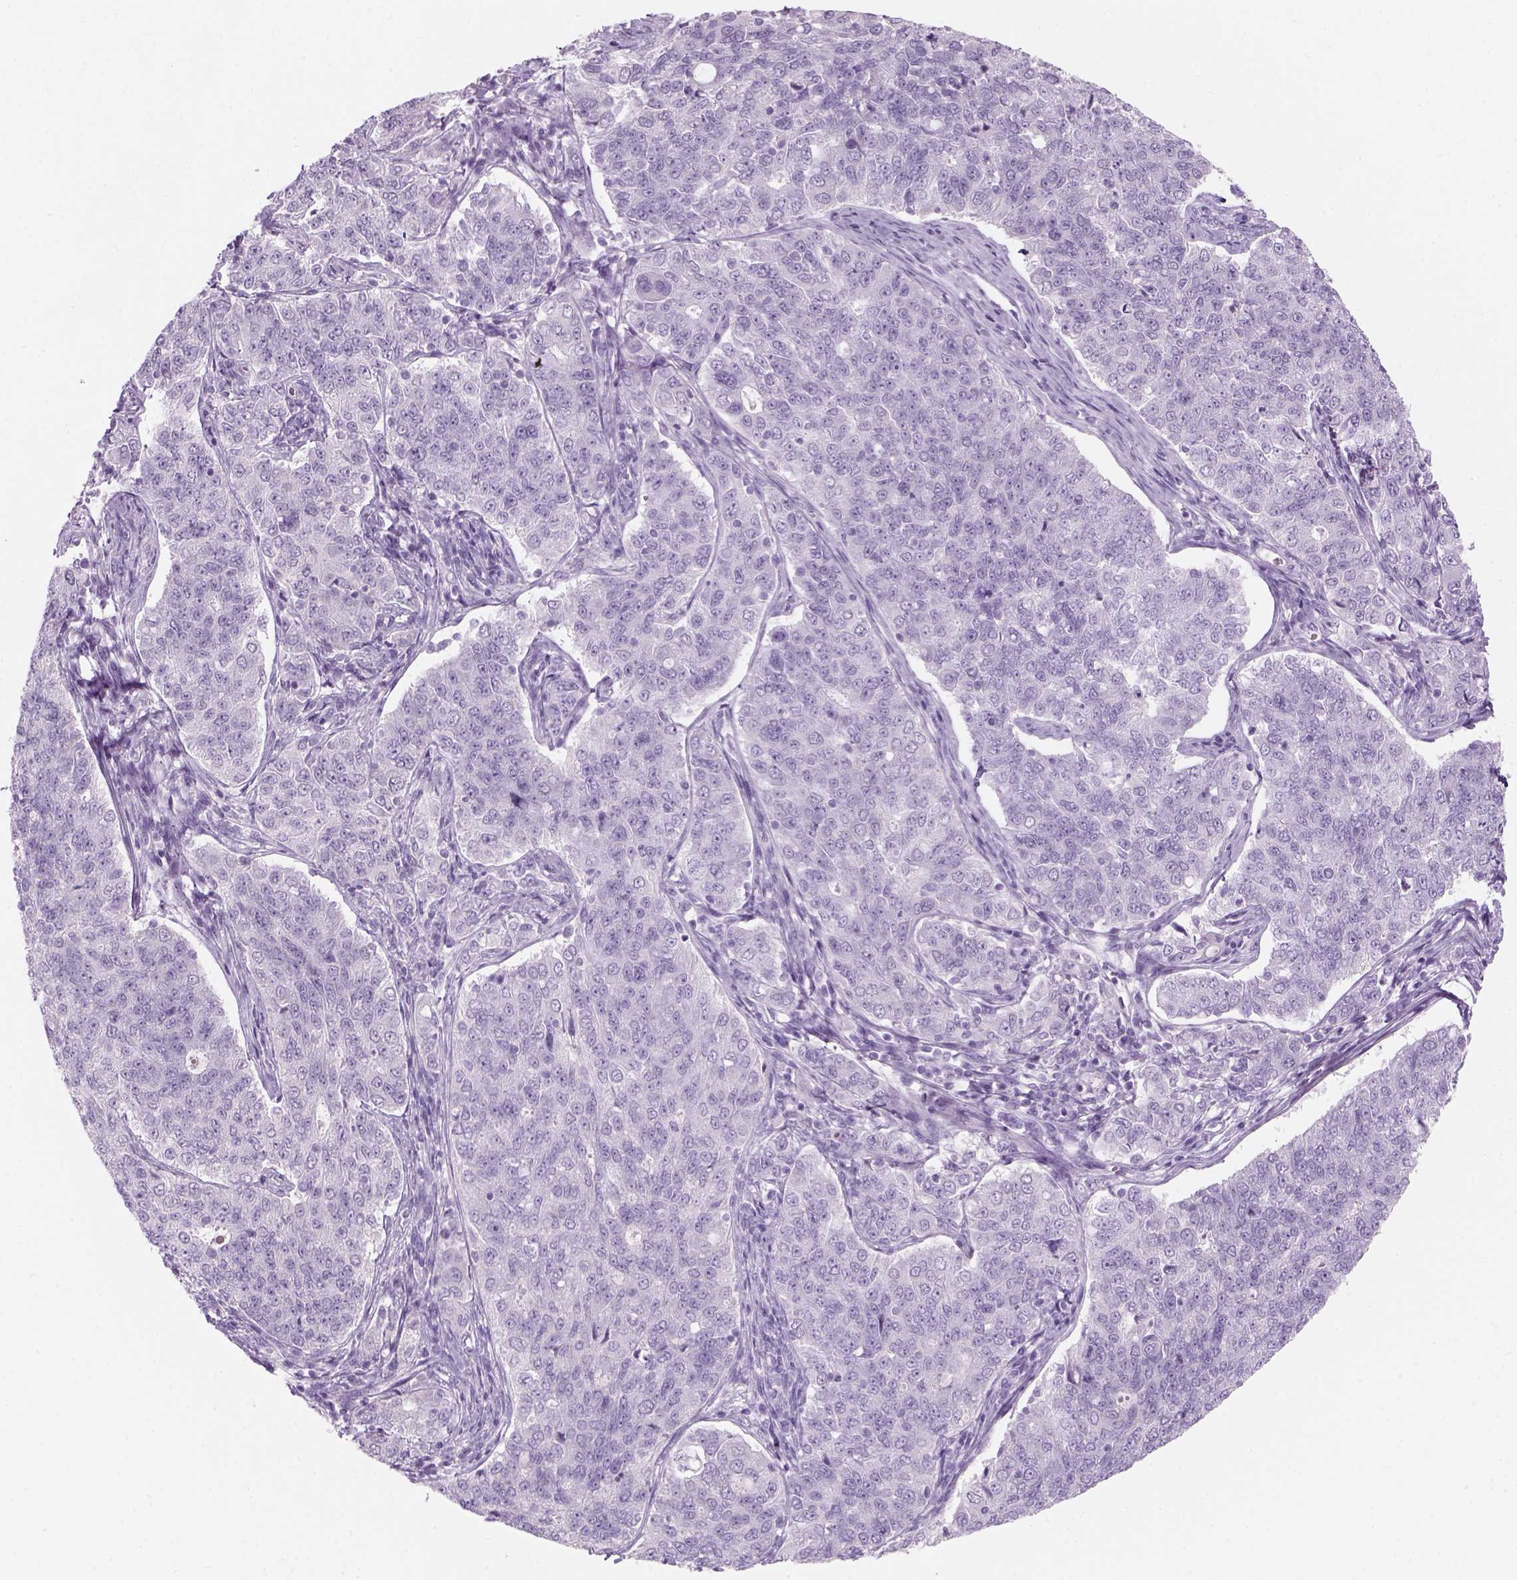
{"staining": {"intensity": "negative", "quantity": "none", "location": "none"}, "tissue": "endometrial cancer", "cell_type": "Tumor cells", "image_type": "cancer", "snomed": [{"axis": "morphology", "description": "Adenocarcinoma, NOS"}, {"axis": "topography", "description": "Endometrium"}], "caption": "This is an immunohistochemistry image of endometrial cancer (adenocarcinoma). There is no expression in tumor cells.", "gene": "KRTAP11-1", "patient": {"sex": "female", "age": 43}}